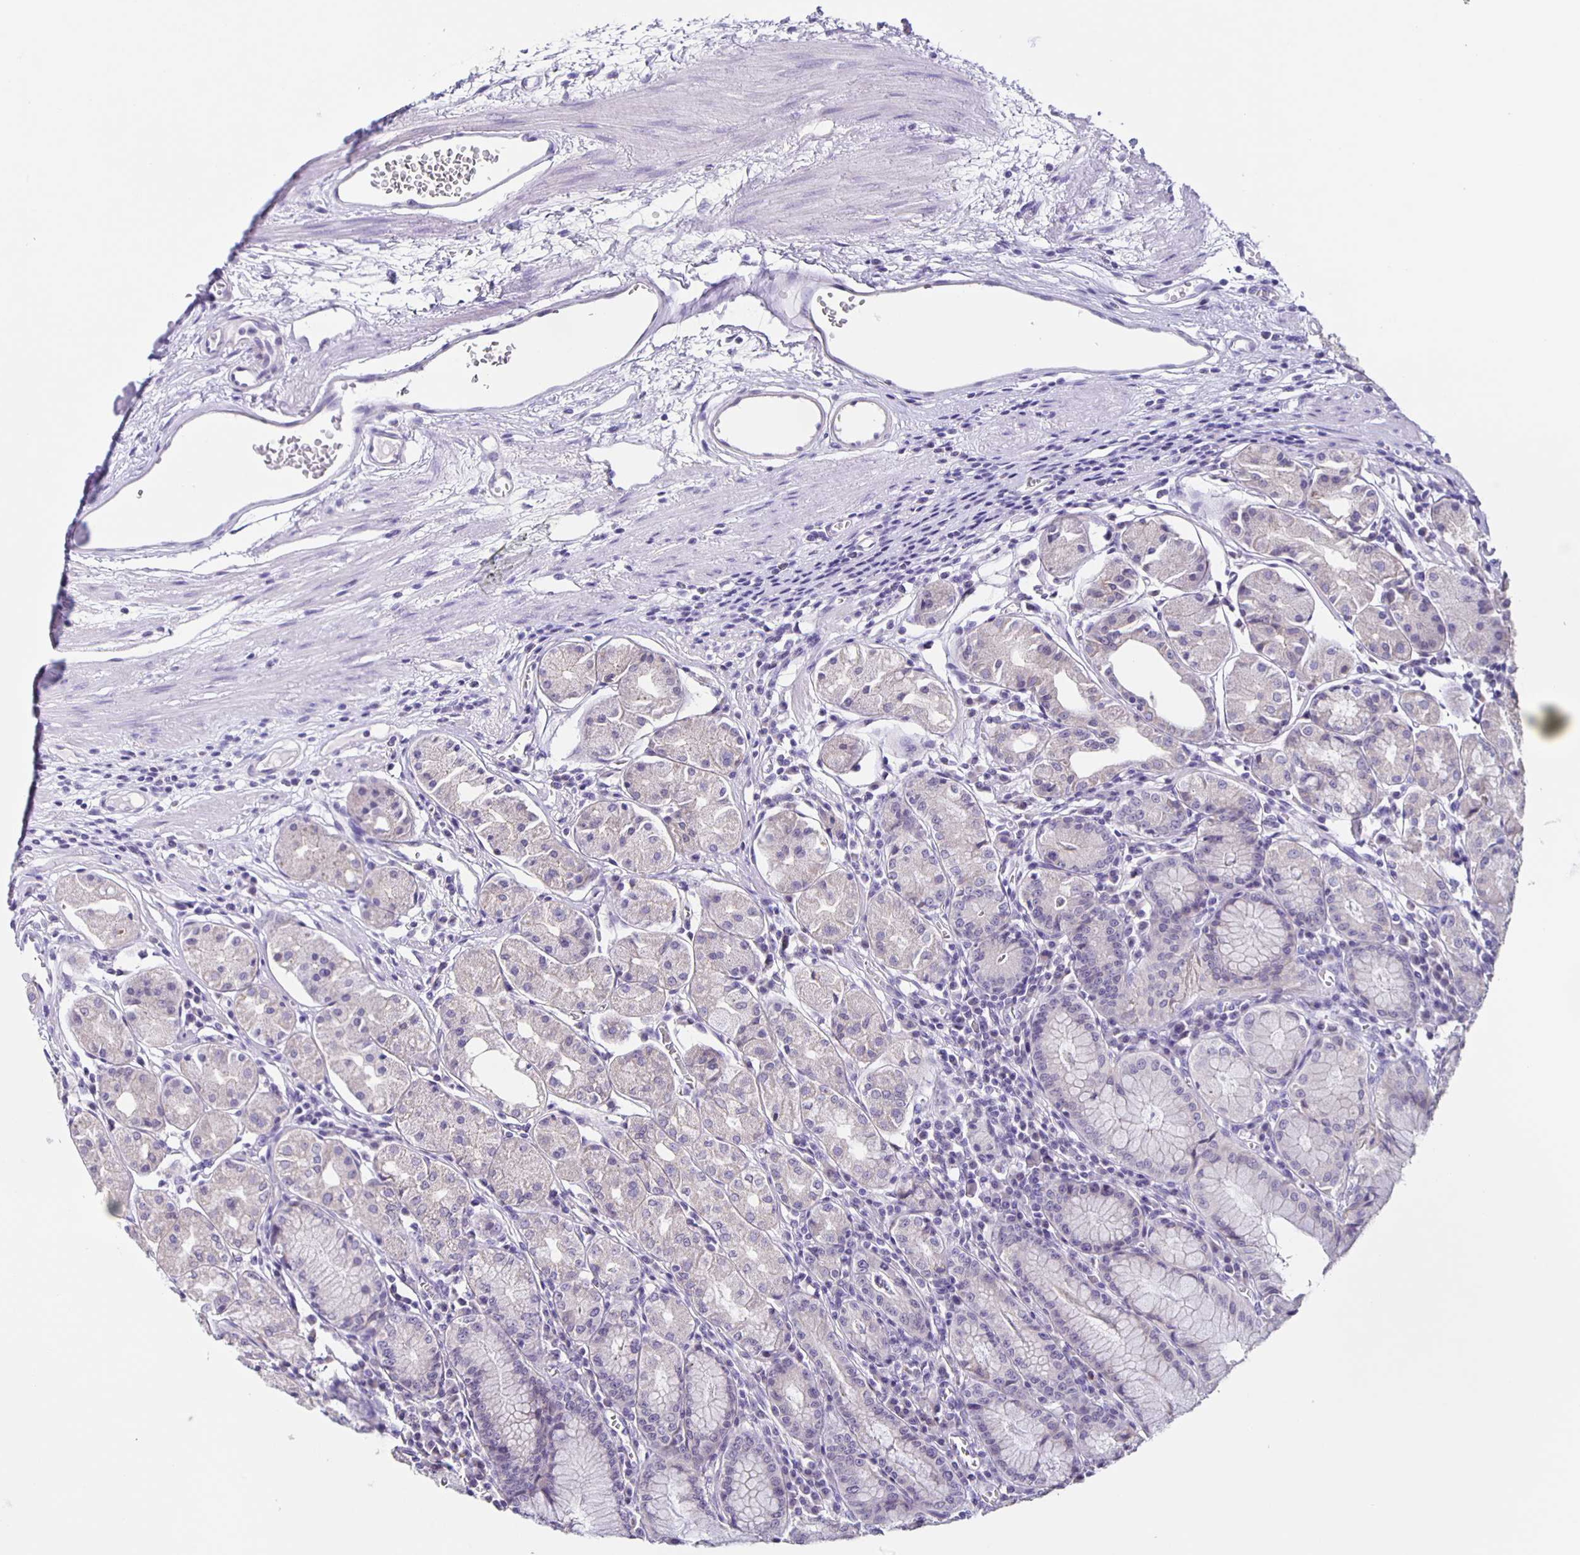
{"staining": {"intensity": "weak", "quantity": "<25%", "location": "cytoplasmic/membranous"}, "tissue": "stomach", "cell_type": "Glandular cells", "image_type": "normal", "snomed": [{"axis": "morphology", "description": "Normal tissue, NOS"}, {"axis": "topography", "description": "Stomach"}], "caption": "The histopathology image reveals no significant expression in glandular cells of stomach. The staining was performed using DAB to visualize the protein expression in brown, while the nuclei were stained in blue with hematoxylin (Magnification: 20x).", "gene": "SLC12A3", "patient": {"sex": "male", "age": 55}}